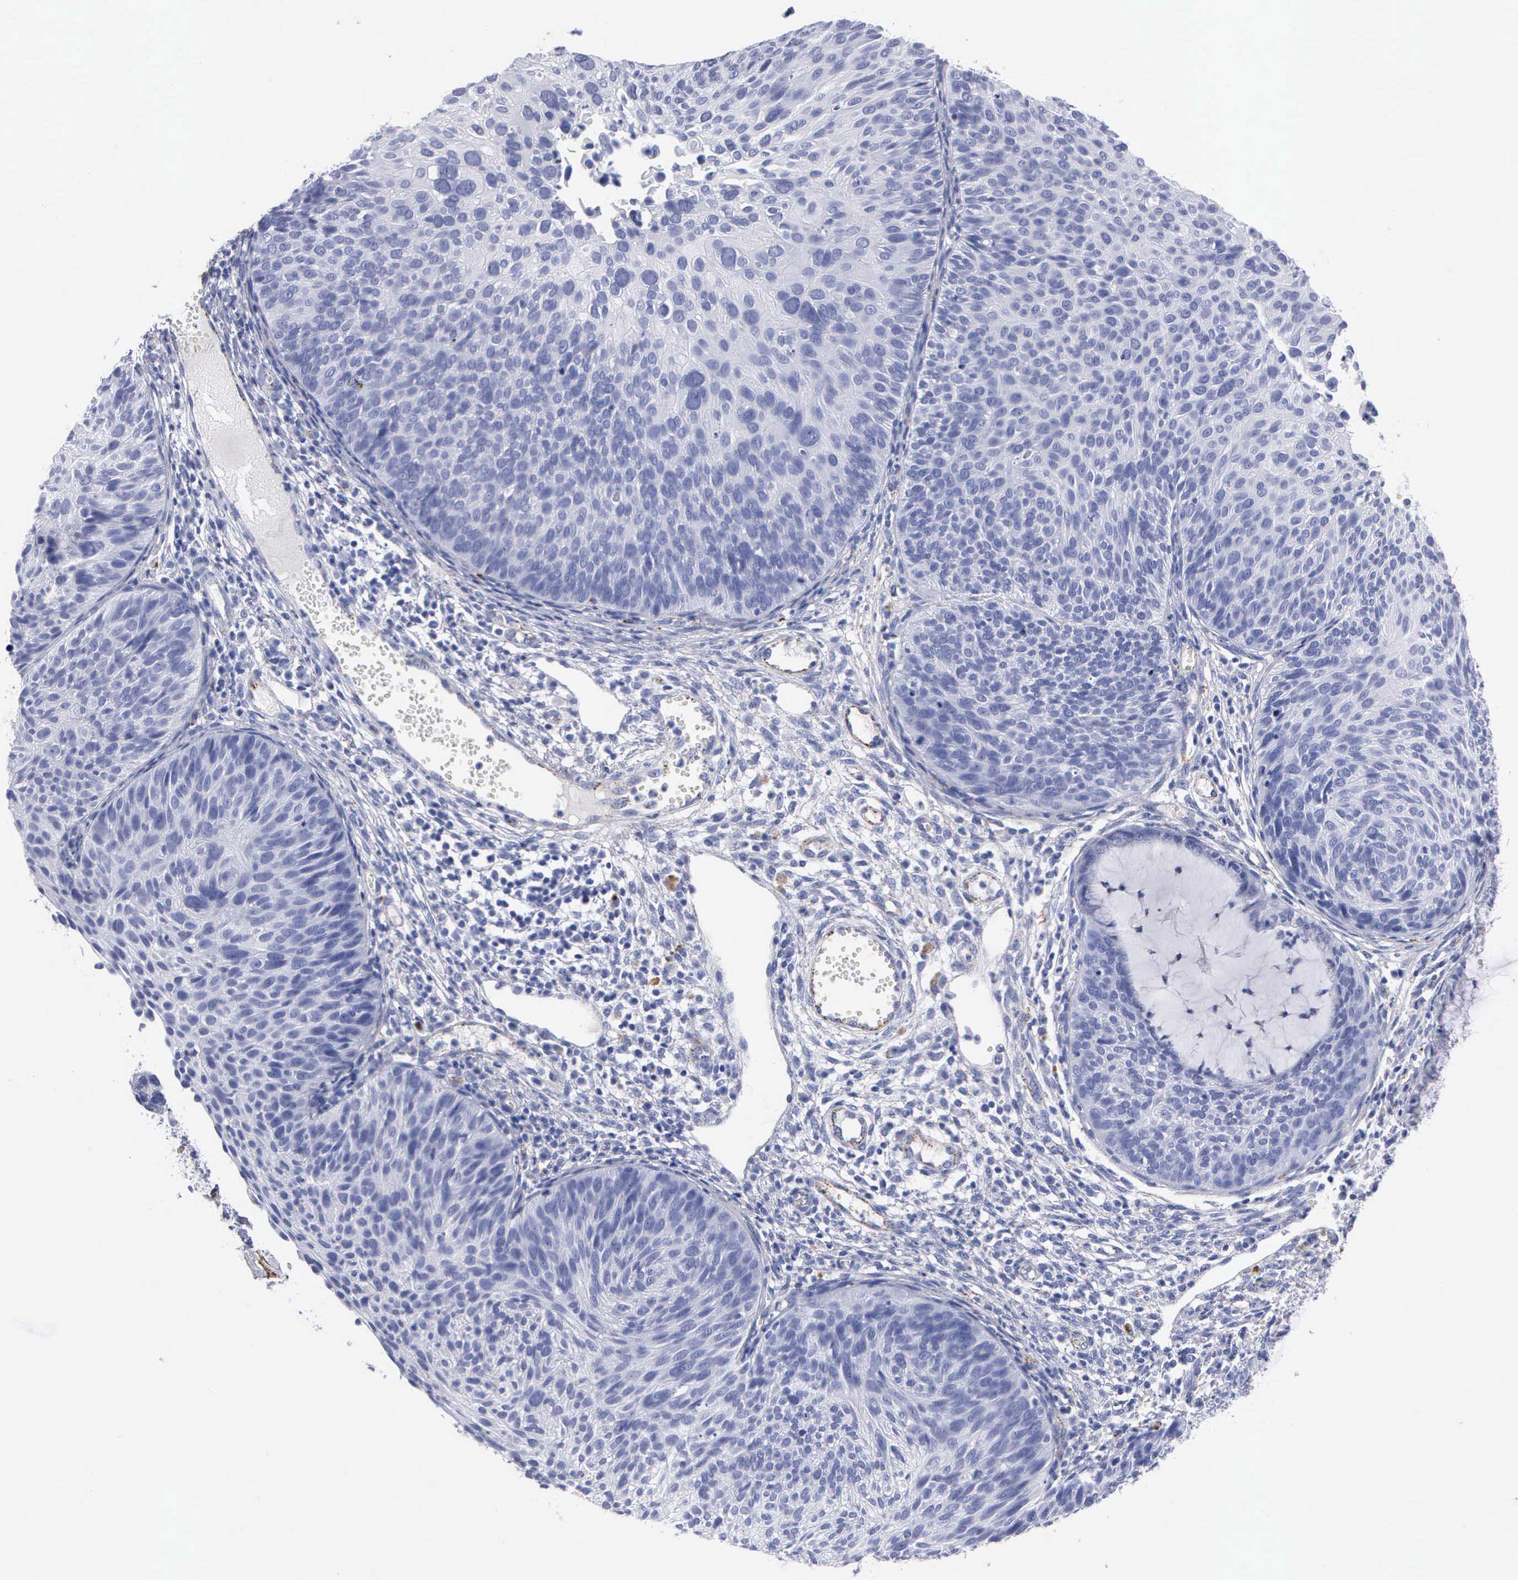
{"staining": {"intensity": "negative", "quantity": "none", "location": "none"}, "tissue": "cervical cancer", "cell_type": "Tumor cells", "image_type": "cancer", "snomed": [{"axis": "morphology", "description": "Squamous cell carcinoma, NOS"}, {"axis": "topography", "description": "Cervix"}], "caption": "Cervical cancer (squamous cell carcinoma) stained for a protein using IHC exhibits no expression tumor cells.", "gene": "CTSL", "patient": {"sex": "female", "age": 36}}